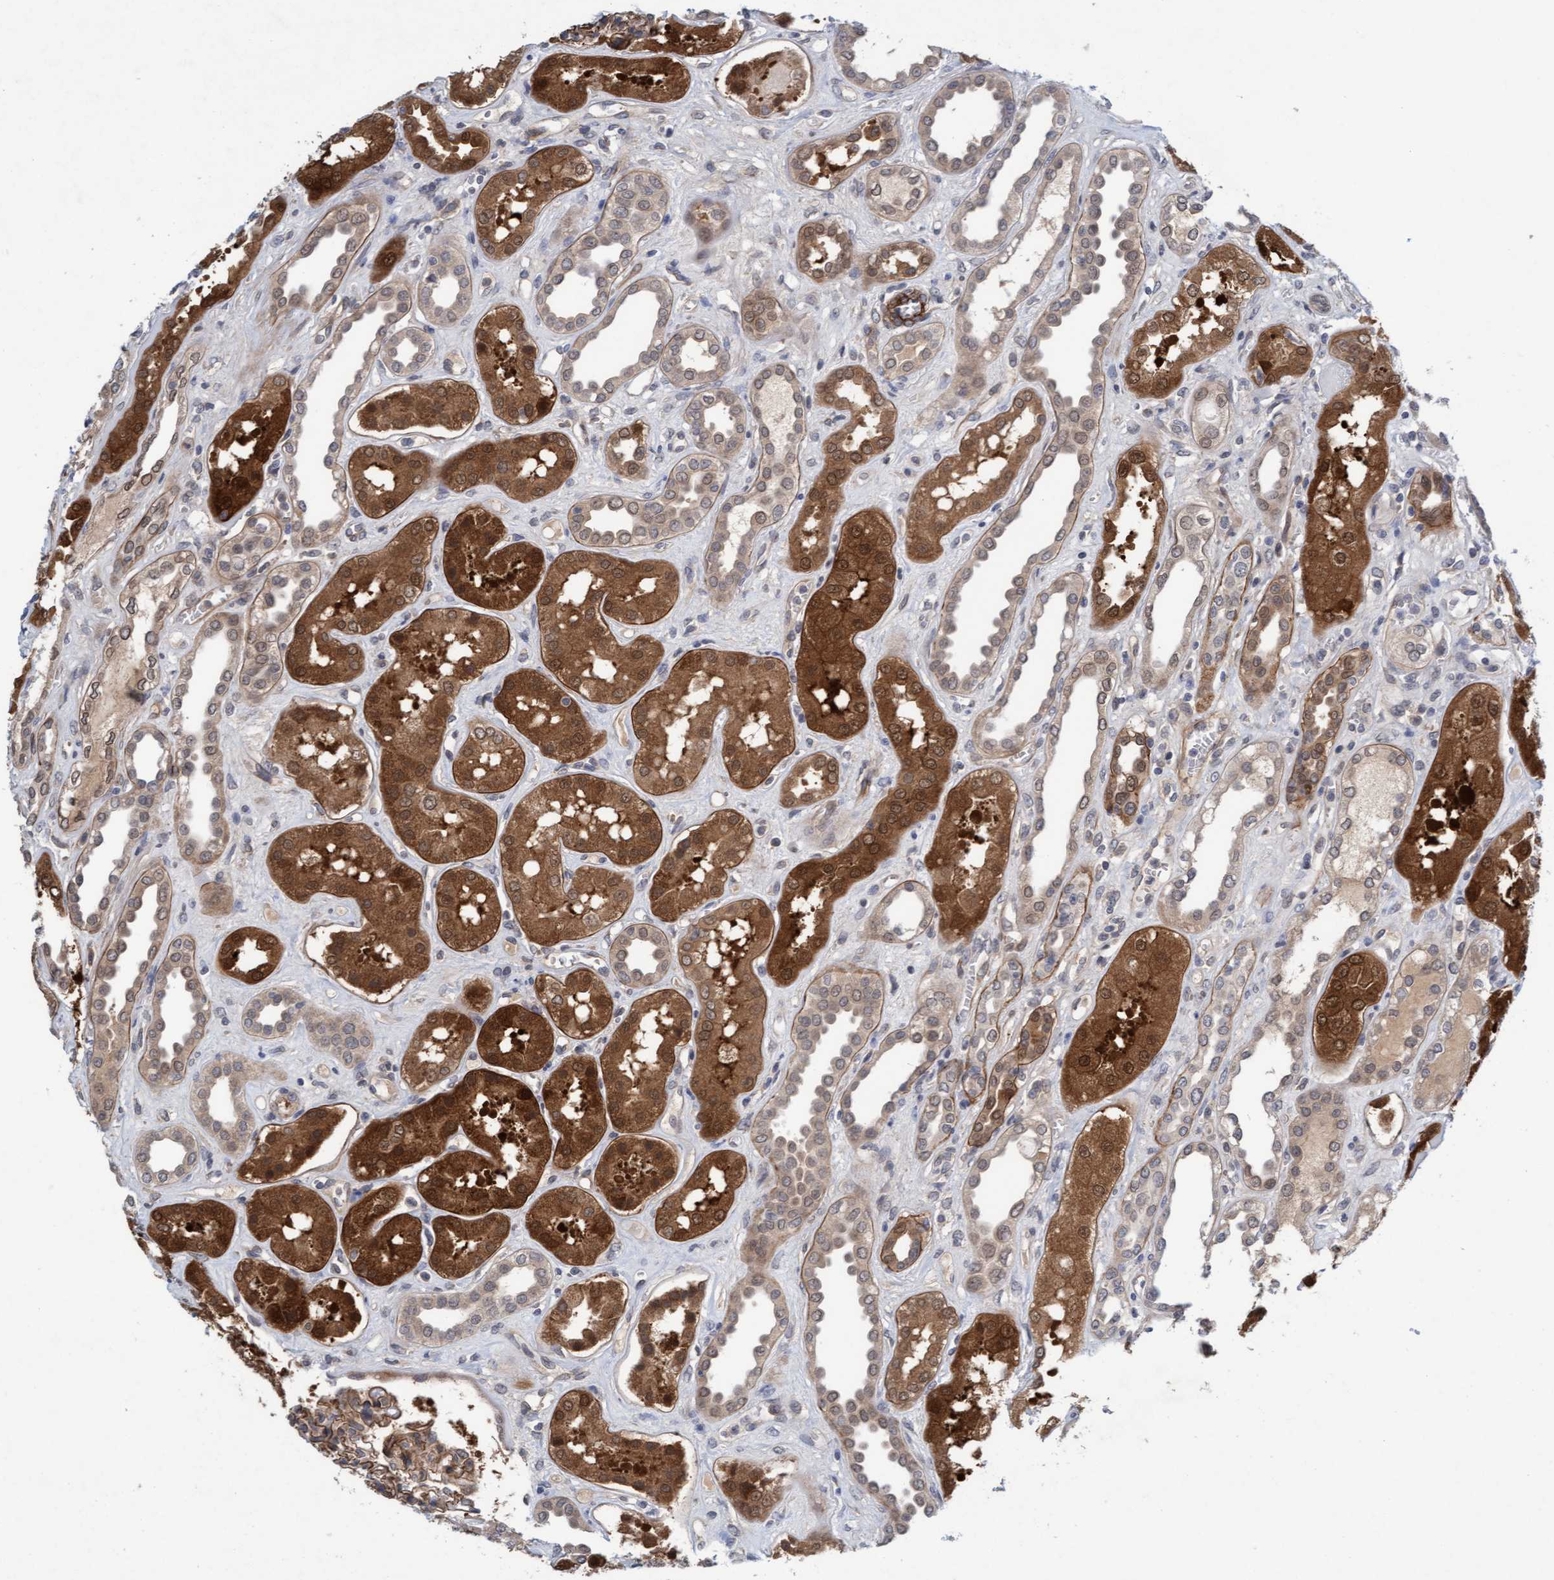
{"staining": {"intensity": "moderate", "quantity": "<25%", "location": "cytoplasmic/membranous"}, "tissue": "kidney", "cell_type": "Cells in glomeruli", "image_type": "normal", "snomed": [{"axis": "morphology", "description": "Normal tissue, NOS"}, {"axis": "topography", "description": "Kidney"}], "caption": "Benign kidney was stained to show a protein in brown. There is low levels of moderate cytoplasmic/membranous positivity in approximately <25% of cells in glomeruli.", "gene": "TSTD2", "patient": {"sex": "male", "age": 59}}